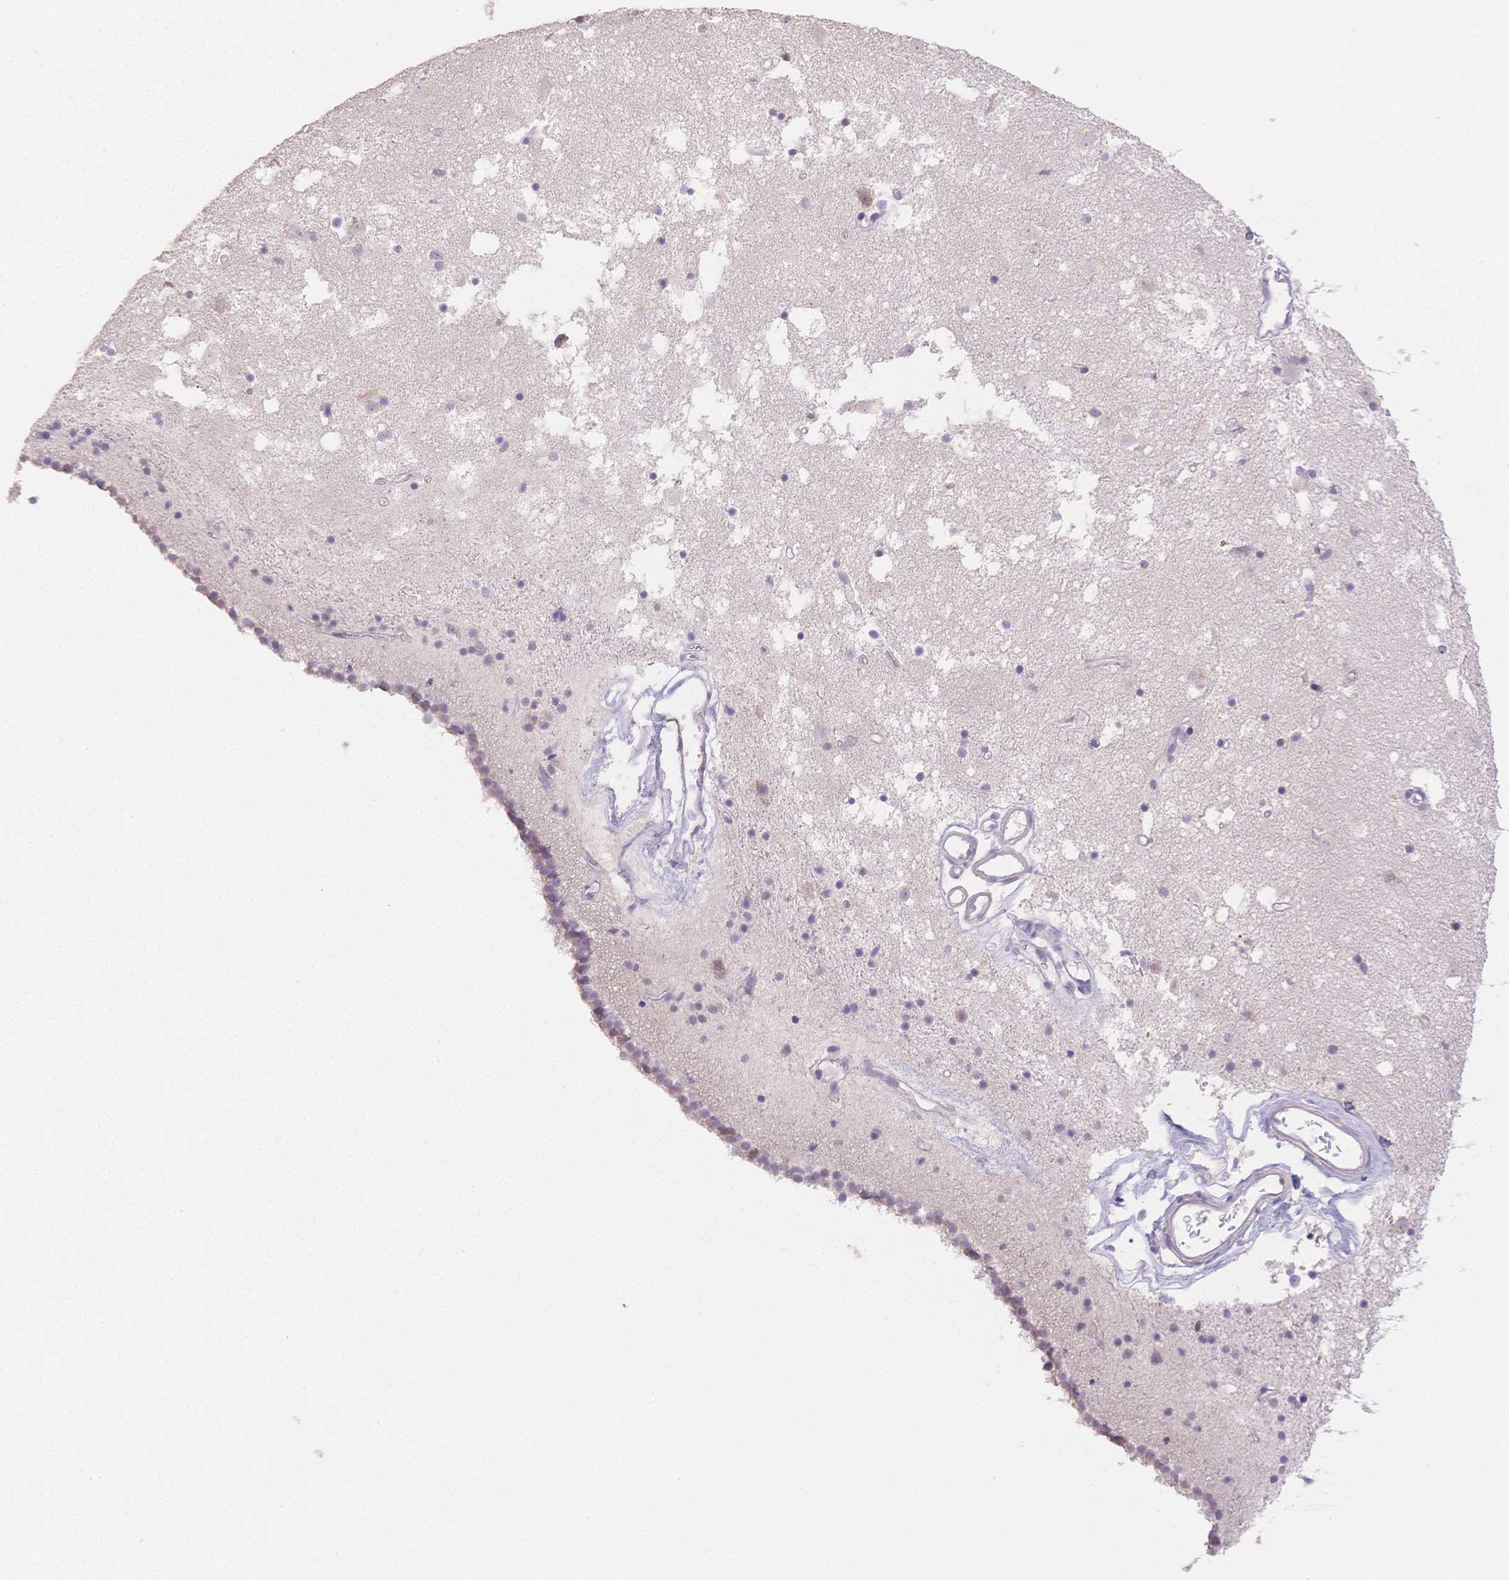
{"staining": {"intensity": "weak", "quantity": "<25%", "location": "cytoplasmic/membranous"}, "tissue": "caudate", "cell_type": "Glial cells", "image_type": "normal", "snomed": [{"axis": "morphology", "description": "Normal tissue, NOS"}, {"axis": "topography", "description": "Lateral ventricle wall"}], "caption": "Immunohistochemistry histopathology image of unremarkable human caudate stained for a protein (brown), which exhibits no expression in glial cells.", "gene": "SUV39H2", "patient": {"sex": "female", "age": 71}}